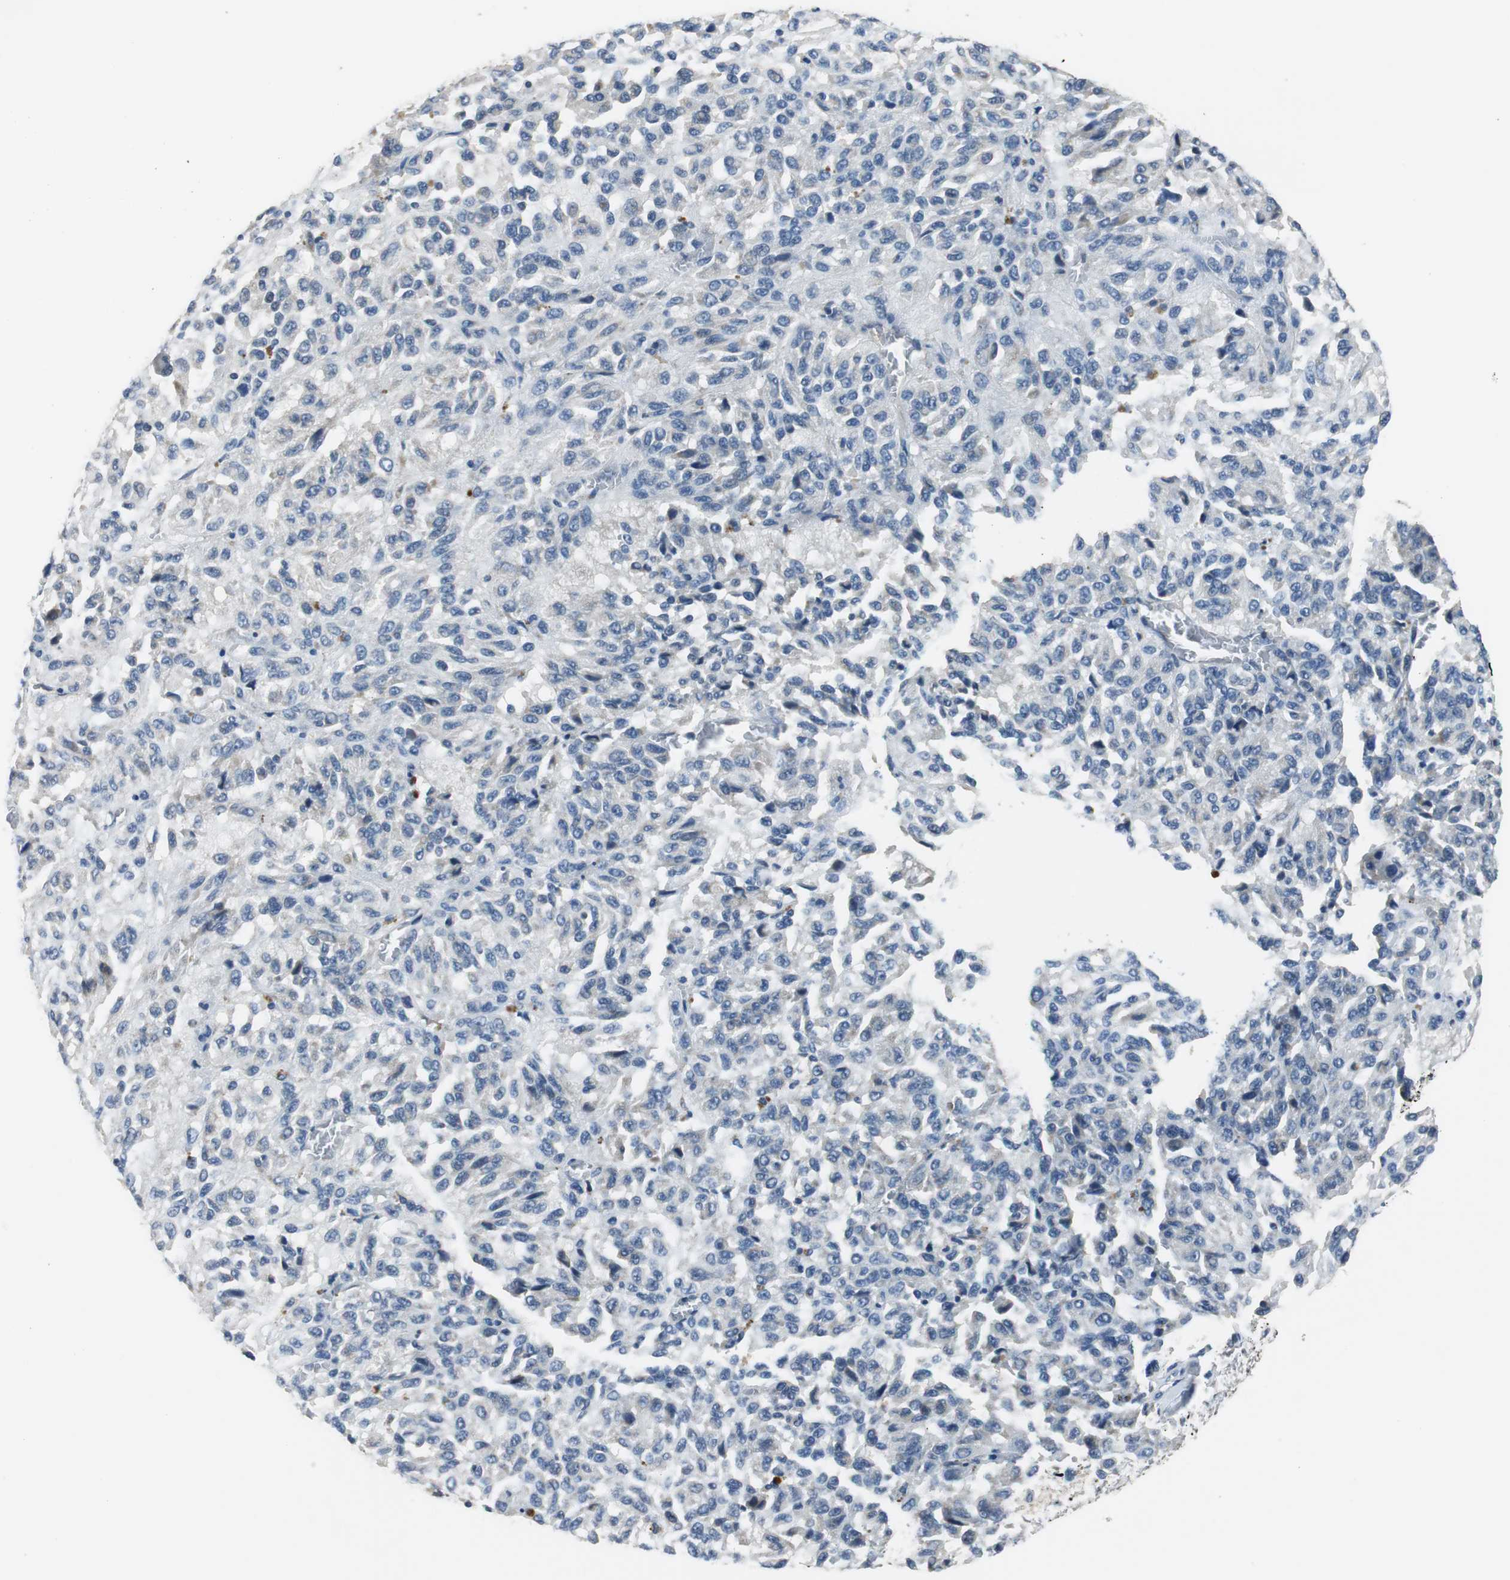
{"staining": {"intensity": "negative", "quantity": "none", "location": "none"}, "tissue": "melanoma", "cell_type": "Tumor cells", "image_type": "cancer", "snomed": [{"axis": "morphology", "description": "Malignant melanoma, Metastatic site"}, {"axis": "topography", "description": "Lung"}], "caption": "High magnification brightfield microscopy of malignant melanoma (metastatic site) stained with DAB (brown) and counterstained with hematoxylin (blue): tumor cells show no significant staining.", "gene": "MTIF2", "patient": {"sex": "male", "age": 64}}